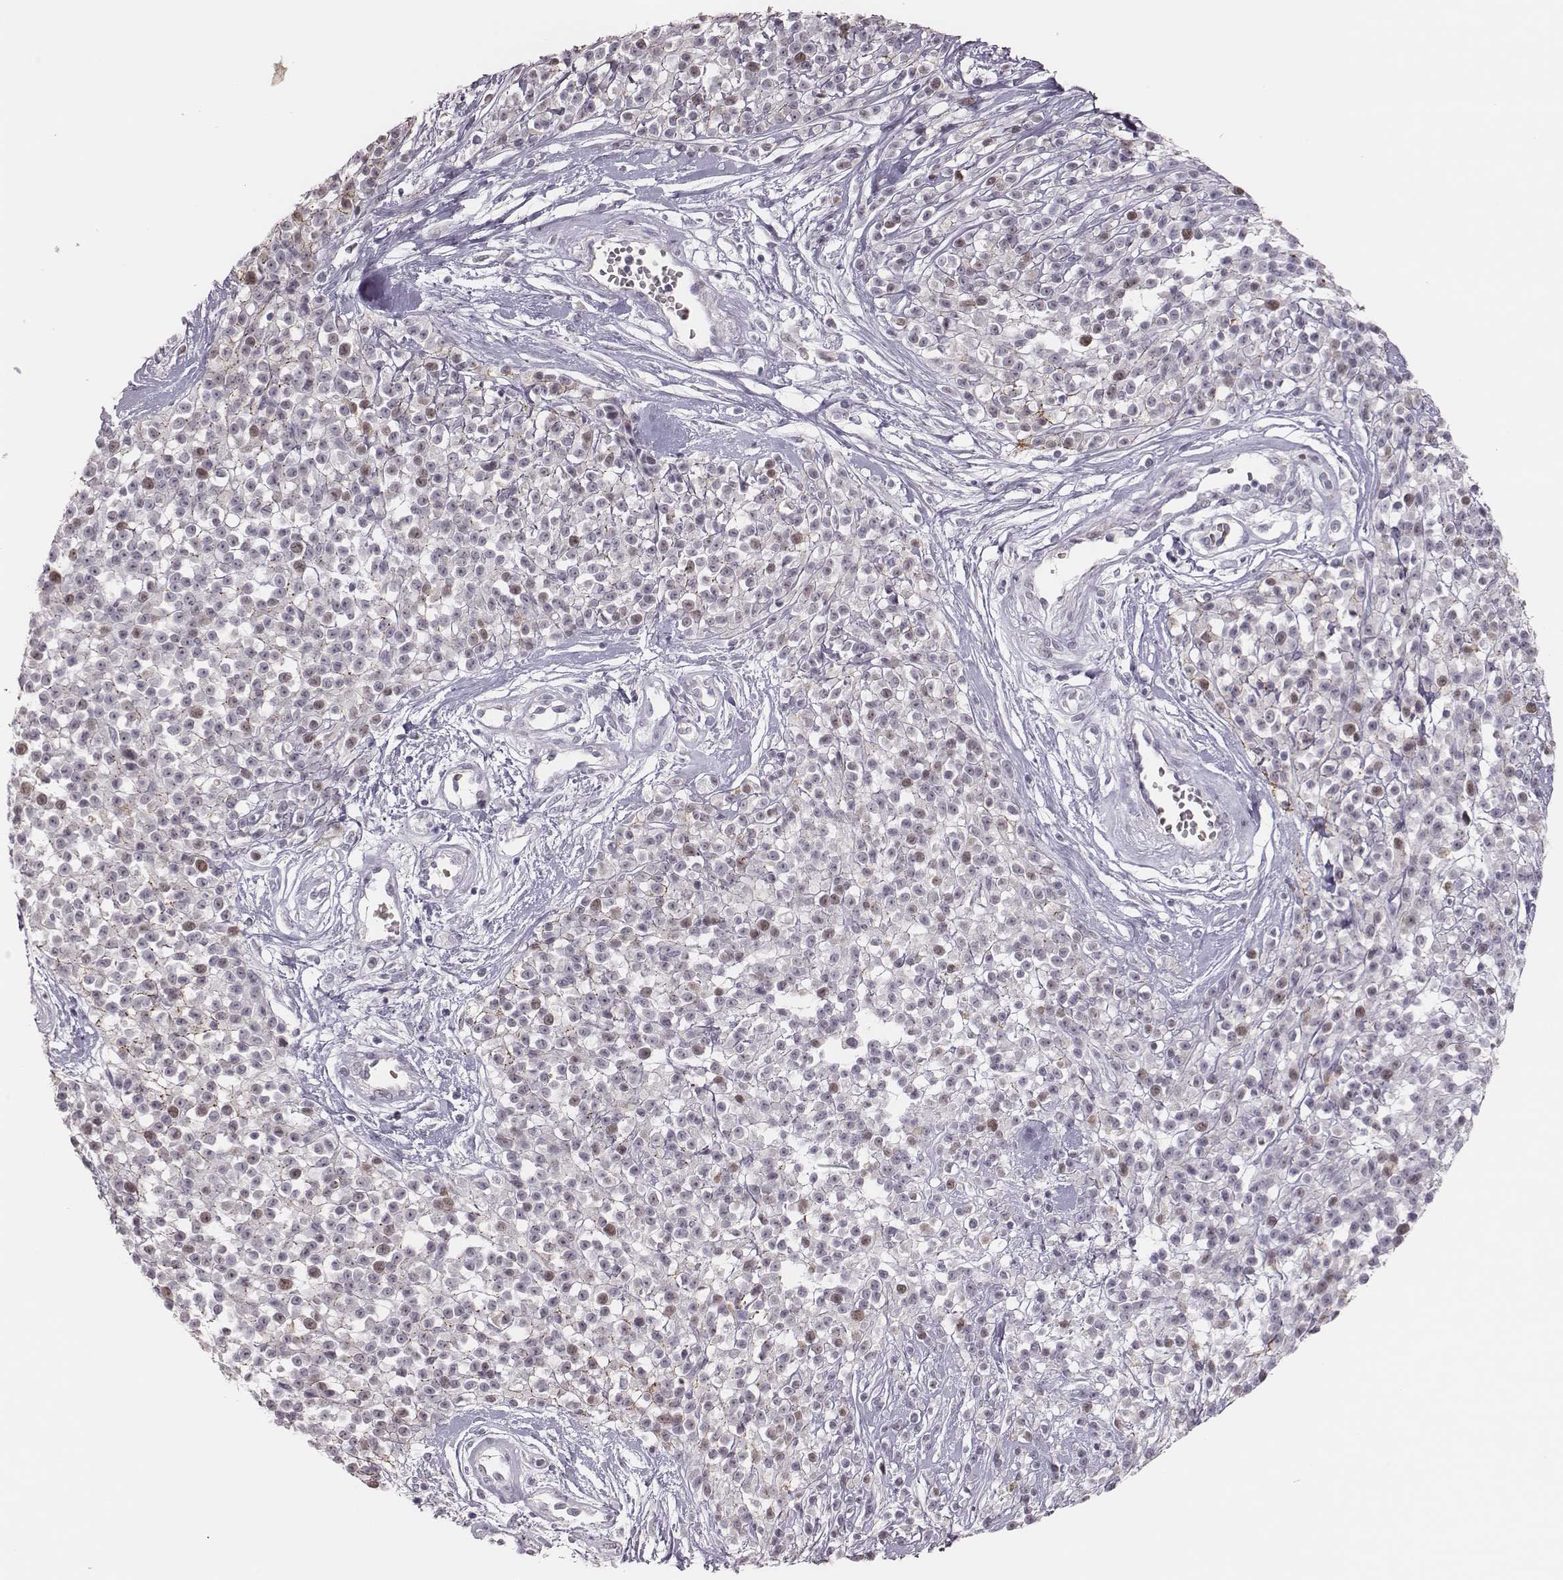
{"staining": {"intensity": "moderate", "quantity": "<25%", "location": "cytoplasmic/membranous,nuclear"}, "tissue": "melanoma", "cell_type": "Tumor cells", "image_type": "cancer", "snomed": [{"axis": "morphology", "description": "Malignant melanoma, NOS"}, {"axis": "topography", "description": "Skin"}, {"axis": "topography", "description": "Skin of trunk"}], "caption": "IHC staining of melanoma, which displays low levels of moderate cytoplasmic/membranous and nuclear staining in about <25% of tumor cells indicating moderate cytoplasmic/membranous and nuclear protein expression. The staining was performed using DAB (3,3'-diaminobenzidine) (brown) for protein detection and nuclei were counterstained in hematoxylin (blue).", "gene": "PBK", "patient": {"sex": "male", "age": 74}}